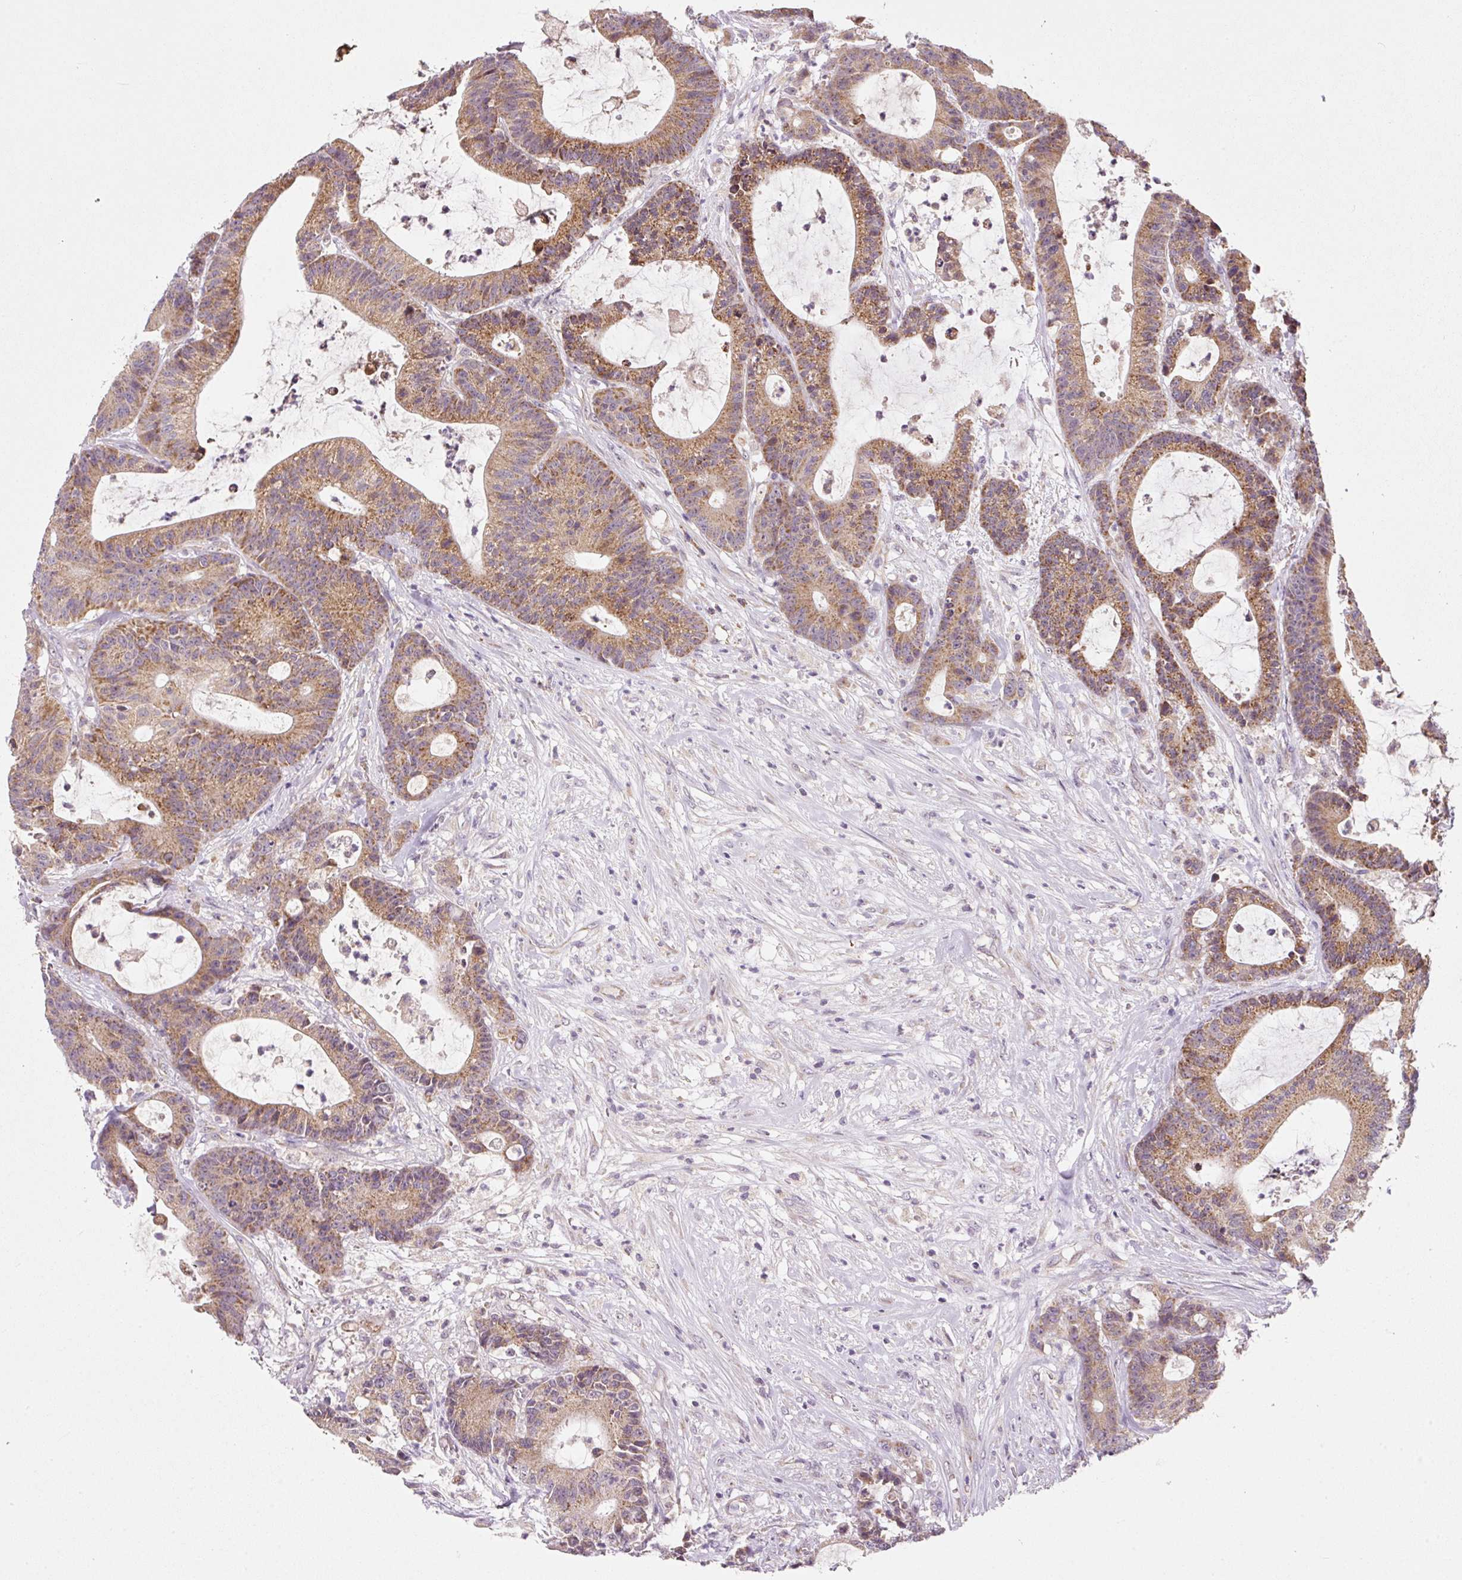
{"staining": {"intensity": "moderate", "quantity": ">75%", "location": "cytoplasmic/membranous"}, "tissue": "colorectal cancer", "cell_type": "Tumor cells", "image_type": "cancer", "snomed": [{"axis": "morphology", "description": "Adenocarcinoma, NOS"}, {"axis": "topography", "description": "Colon"}], "caption": "Colorectal adenocarcinoma stained for a protein (brown) displays moderate cytoplasmic/membranous positive positivity in about >75% of tumor cells.", "gene": "FAM78B", "patient": {"sex": "female", "age": 84}}